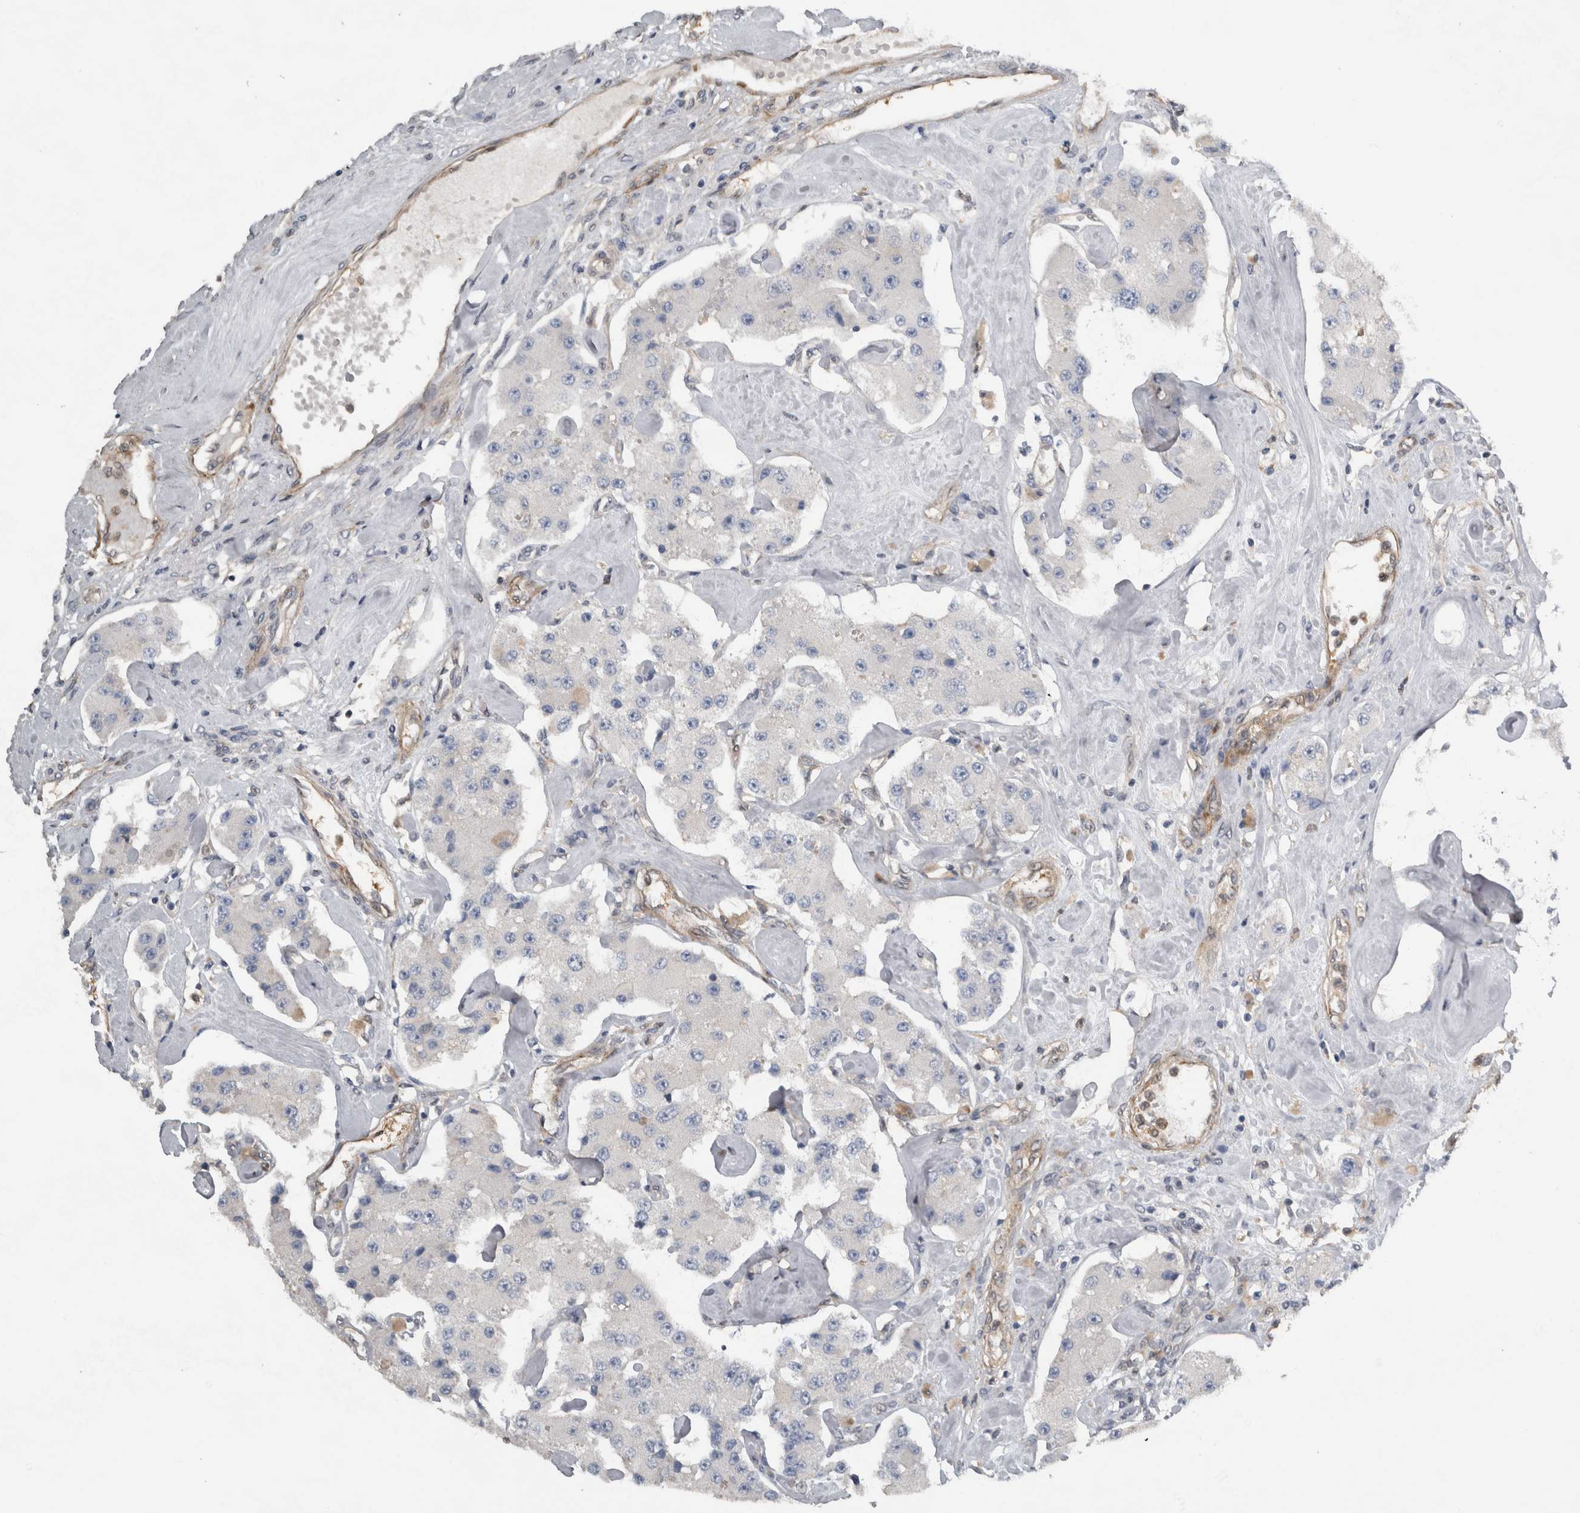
{"staining": {"intensity": "negative", "quantity": "none", "location": "none"}, "tissue": "carcinoid", "cell_type": "Tumor cells", "image_type": "cancer", "snomed": [{"axis": "morphology", "description": "Carcinoid, malignant, NOS"}, {"axis": "topography", "description": "Pancreas"}], "caption": "Protein analysis of carcinoid demonstrates no significant staining in tumor cells. Brightfield microscopy of immunohistochemistry (IHC) stained with DAB (3,3'-diaminobenzidine) (brown) and hematoxylin (blue), captured at high magnification.", "gene": "NAPRT", "patient": {"sex": "male", "age": 41}}